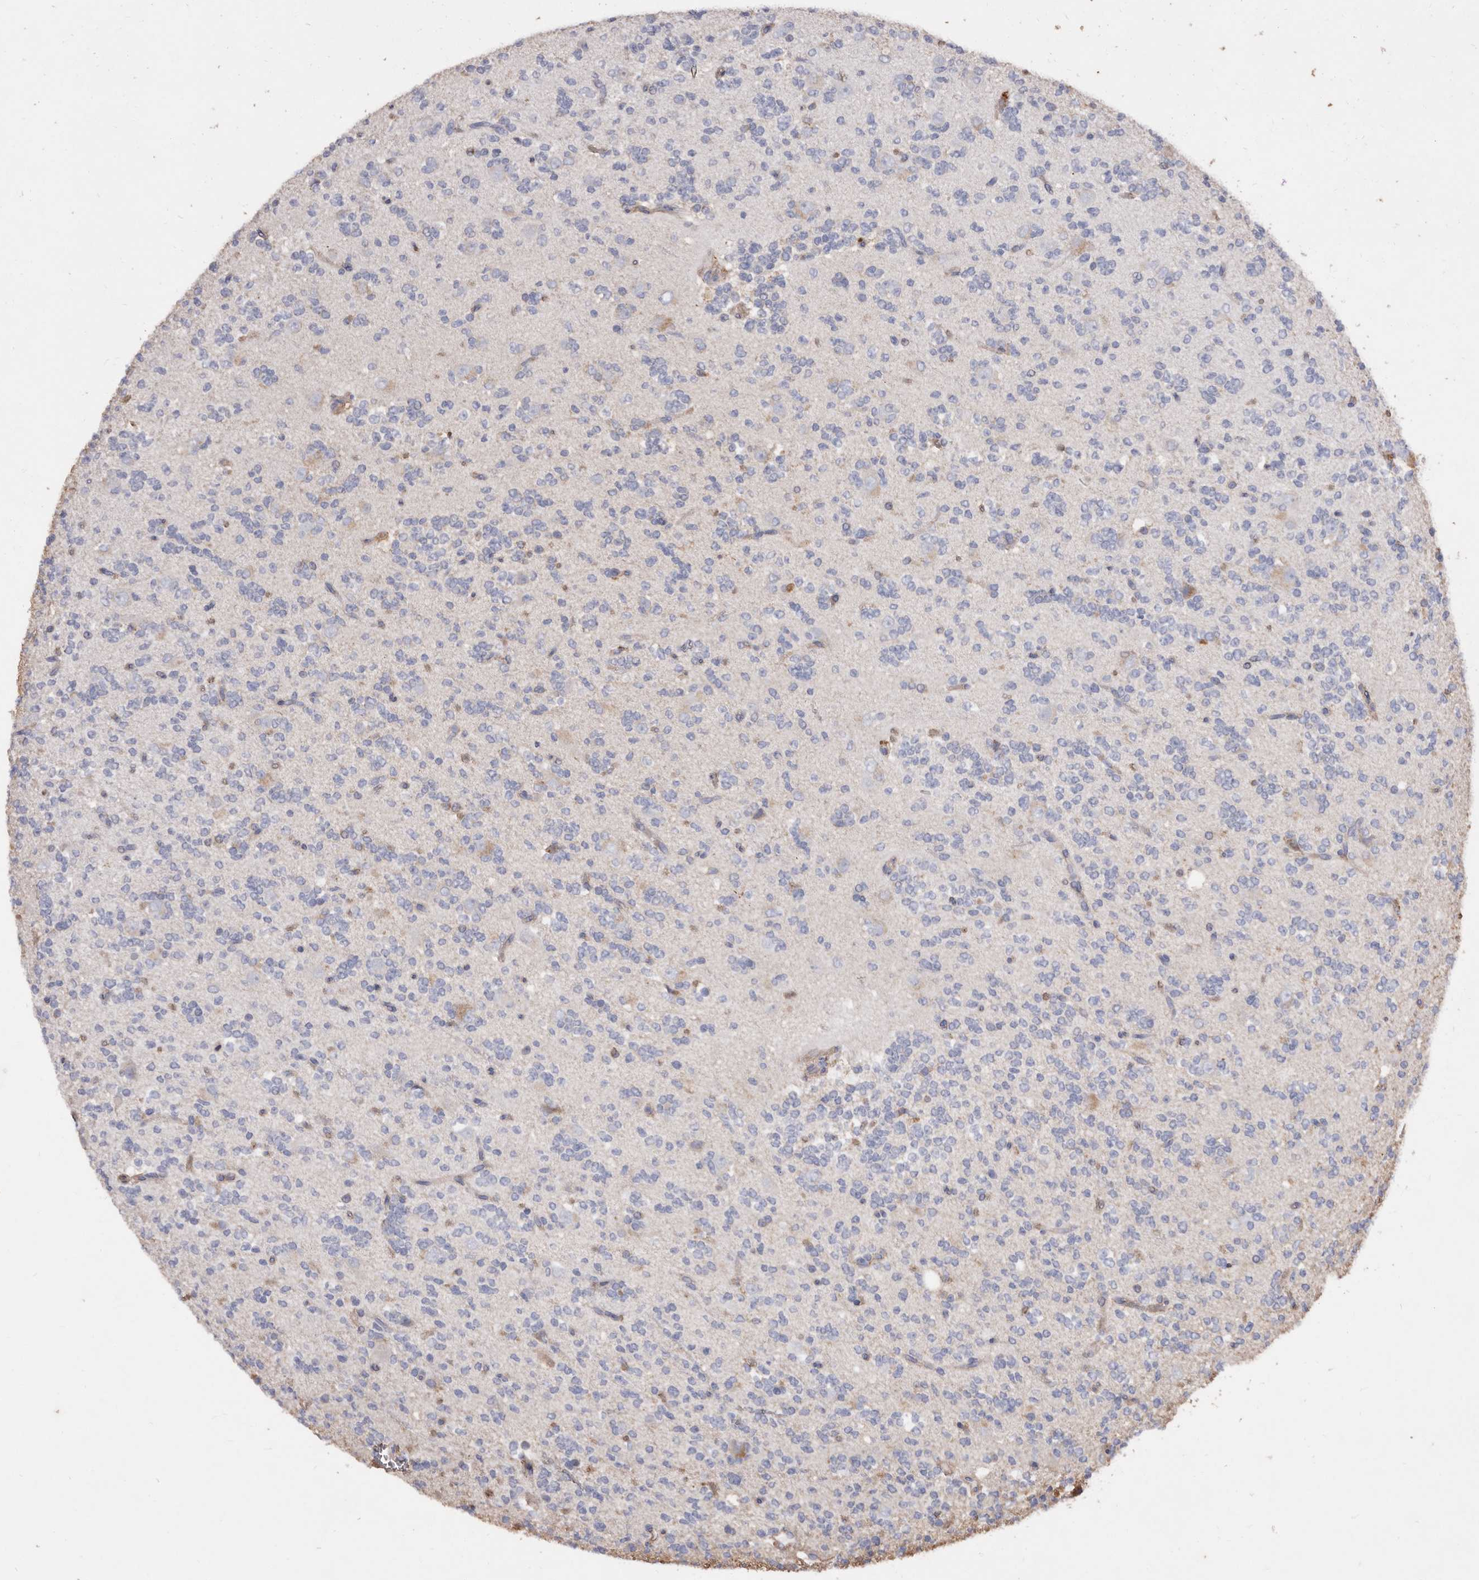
{"staining": {"intensity": "negative", "quantity": "none", "location": "none"}, "tissue": "glioma", "cell_type": "Tumor cells", "image_type": "cancer", "snomed": [{"axis": "morphology", "description": "Glioma, malignant, High grade"}, {"axis": "topography", "description": "Brain"}], "caption": "DAB immunohistochemical staining of human malignant glioma (high-grade) displays no significant staining in tumor cells.", "gene": "COQ8B", "patient": {"sex": "female", "age": 62}}